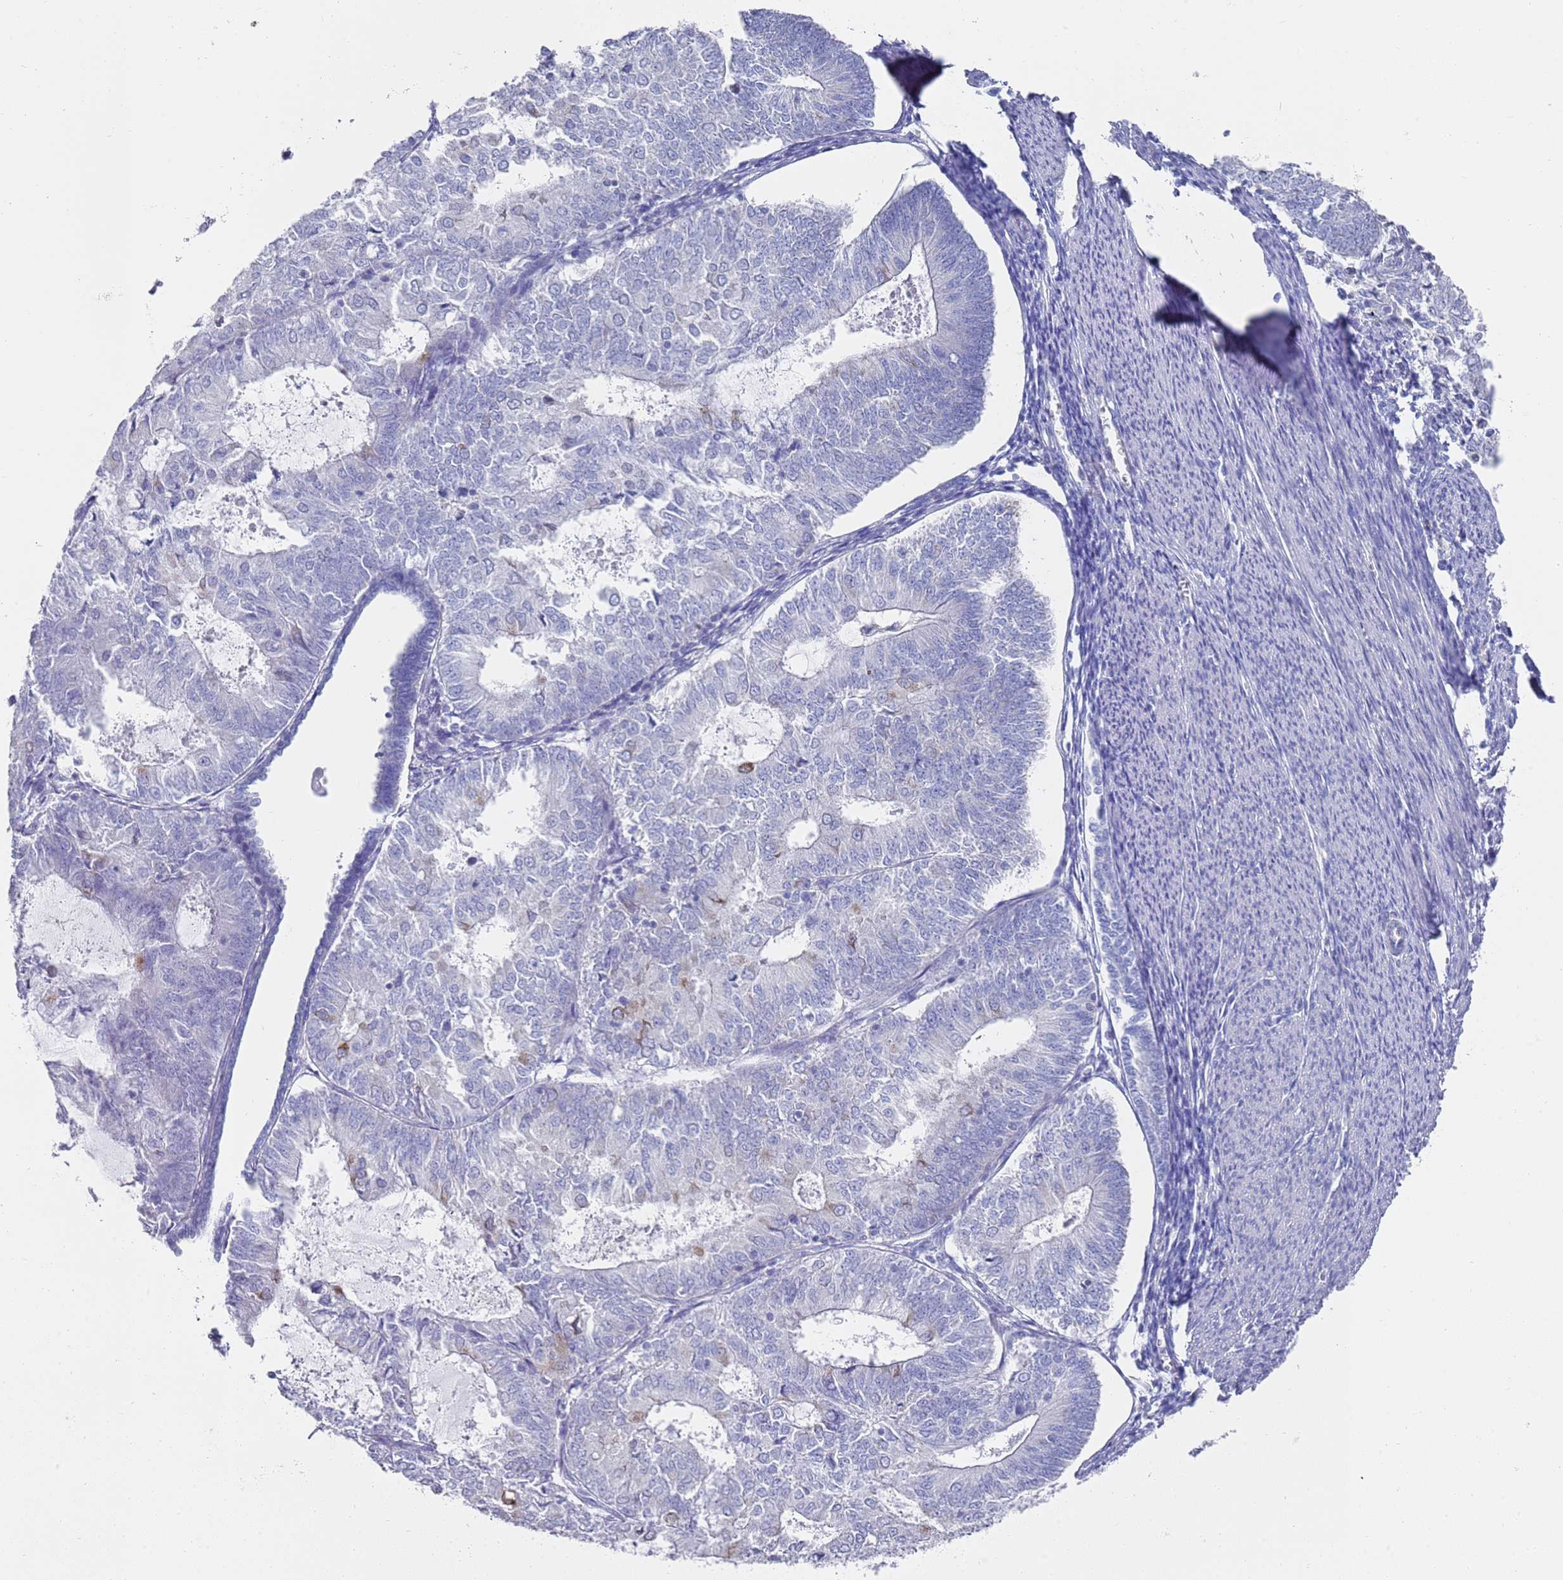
{"staining": {"intensity": "negative", "quantity": "none", "location": "none"}, "tissue": "endometrial cancer", "cell_type": "Tumor cells", "image_type": "cancer", "snomed": [{"axis": "morphology", "description": "Adenocarcinoma, NOS"}, {"axis": "topography", "description": "Endometrium"}], "caption": "There is no significant staining in tumor cells of adenocarcinoma (endometrial).", "gene": "SCAPER", "patient": {"sex": "female", "age": 57}}